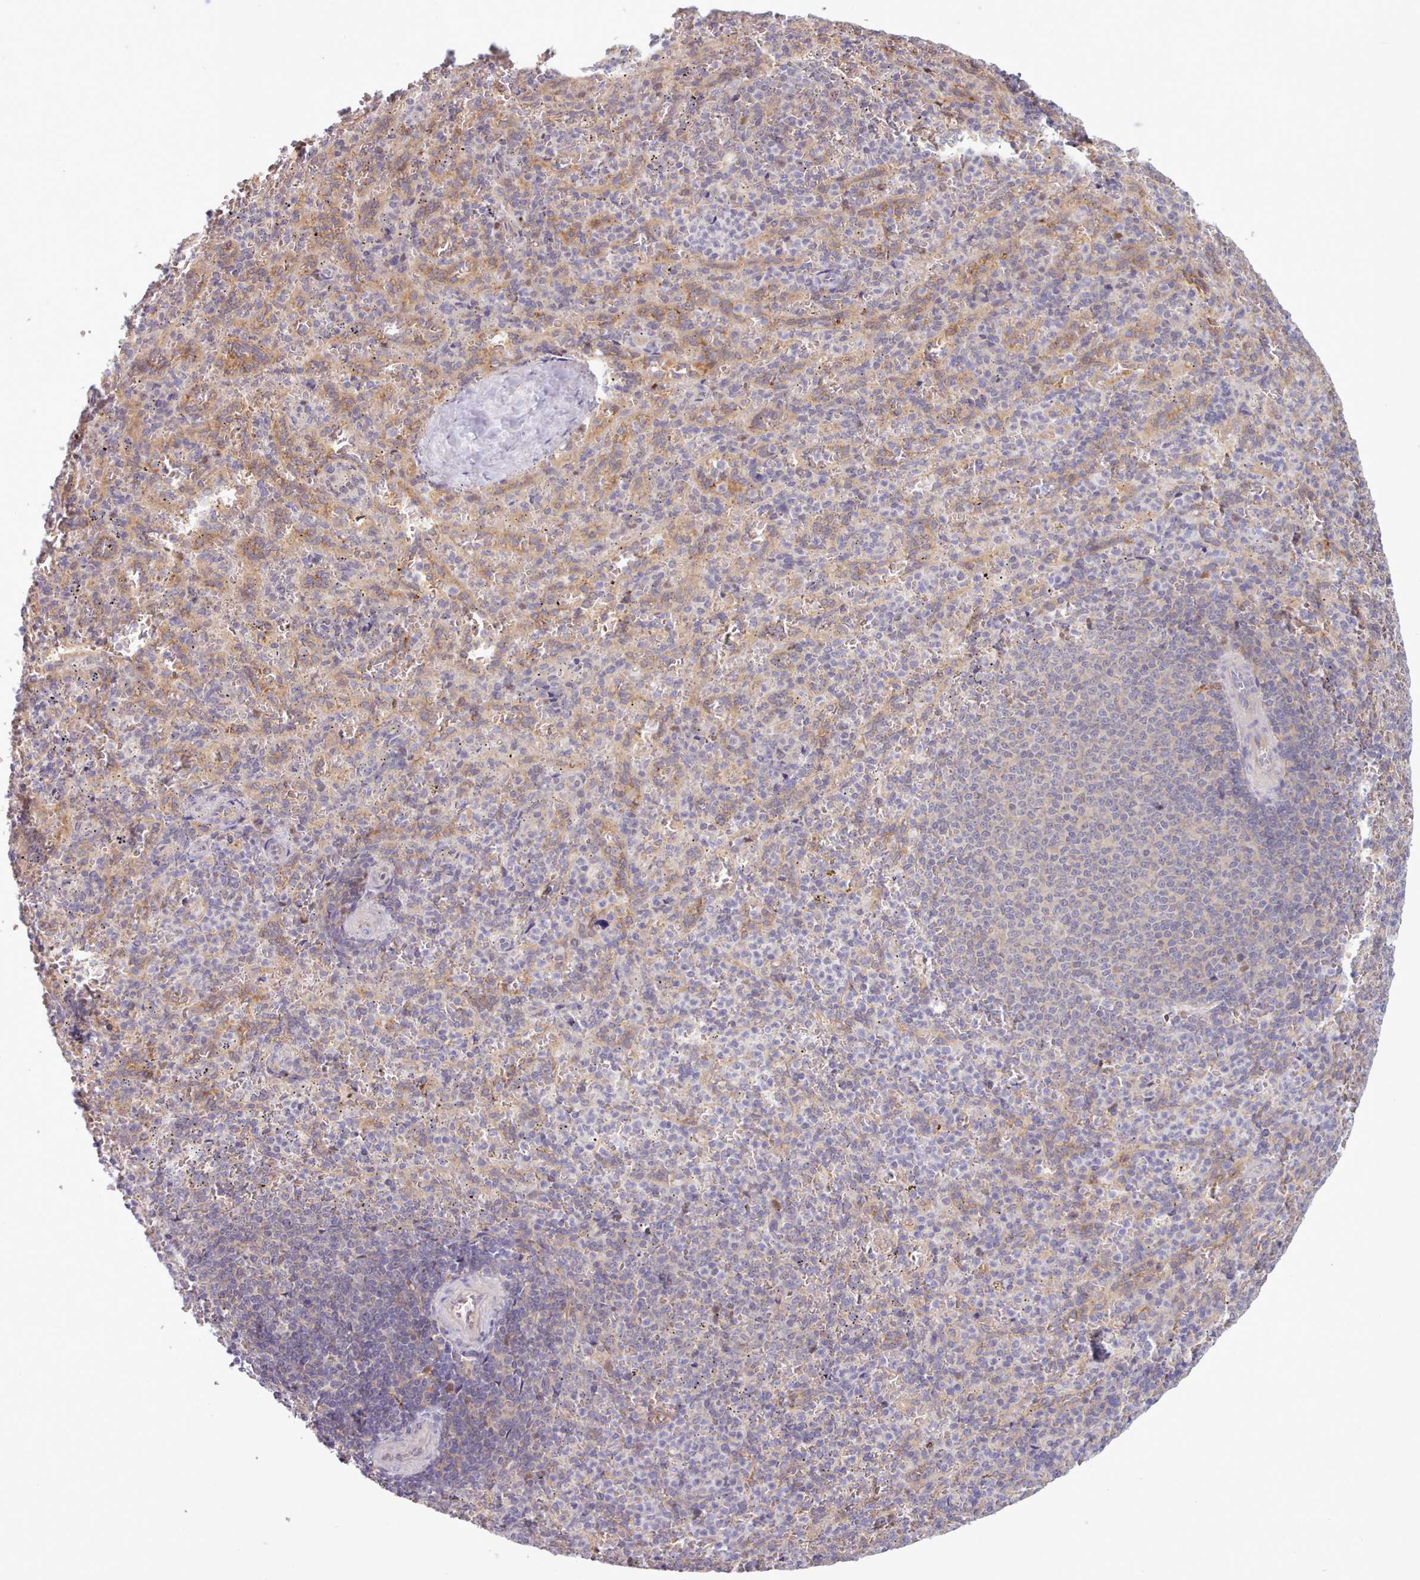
{"staining": {"intensity": "negative", "quantity": "none", "location": "none"}, "tissue": "spleen", "cell_type": "Cells in red pulp", "image_type": "normal", "snomed": [{"axis": "morphology", "description": "Normal tissue, NOS"}, {"axis": "topography", "description": "Spleen"}], "caption": "Immunohistochemical staining of unremarkable spleen demonstrates no significant positivity in cells in red pulp.", "gene": "KBTBD6", "patient": {"sex": "female", "age": 21}}